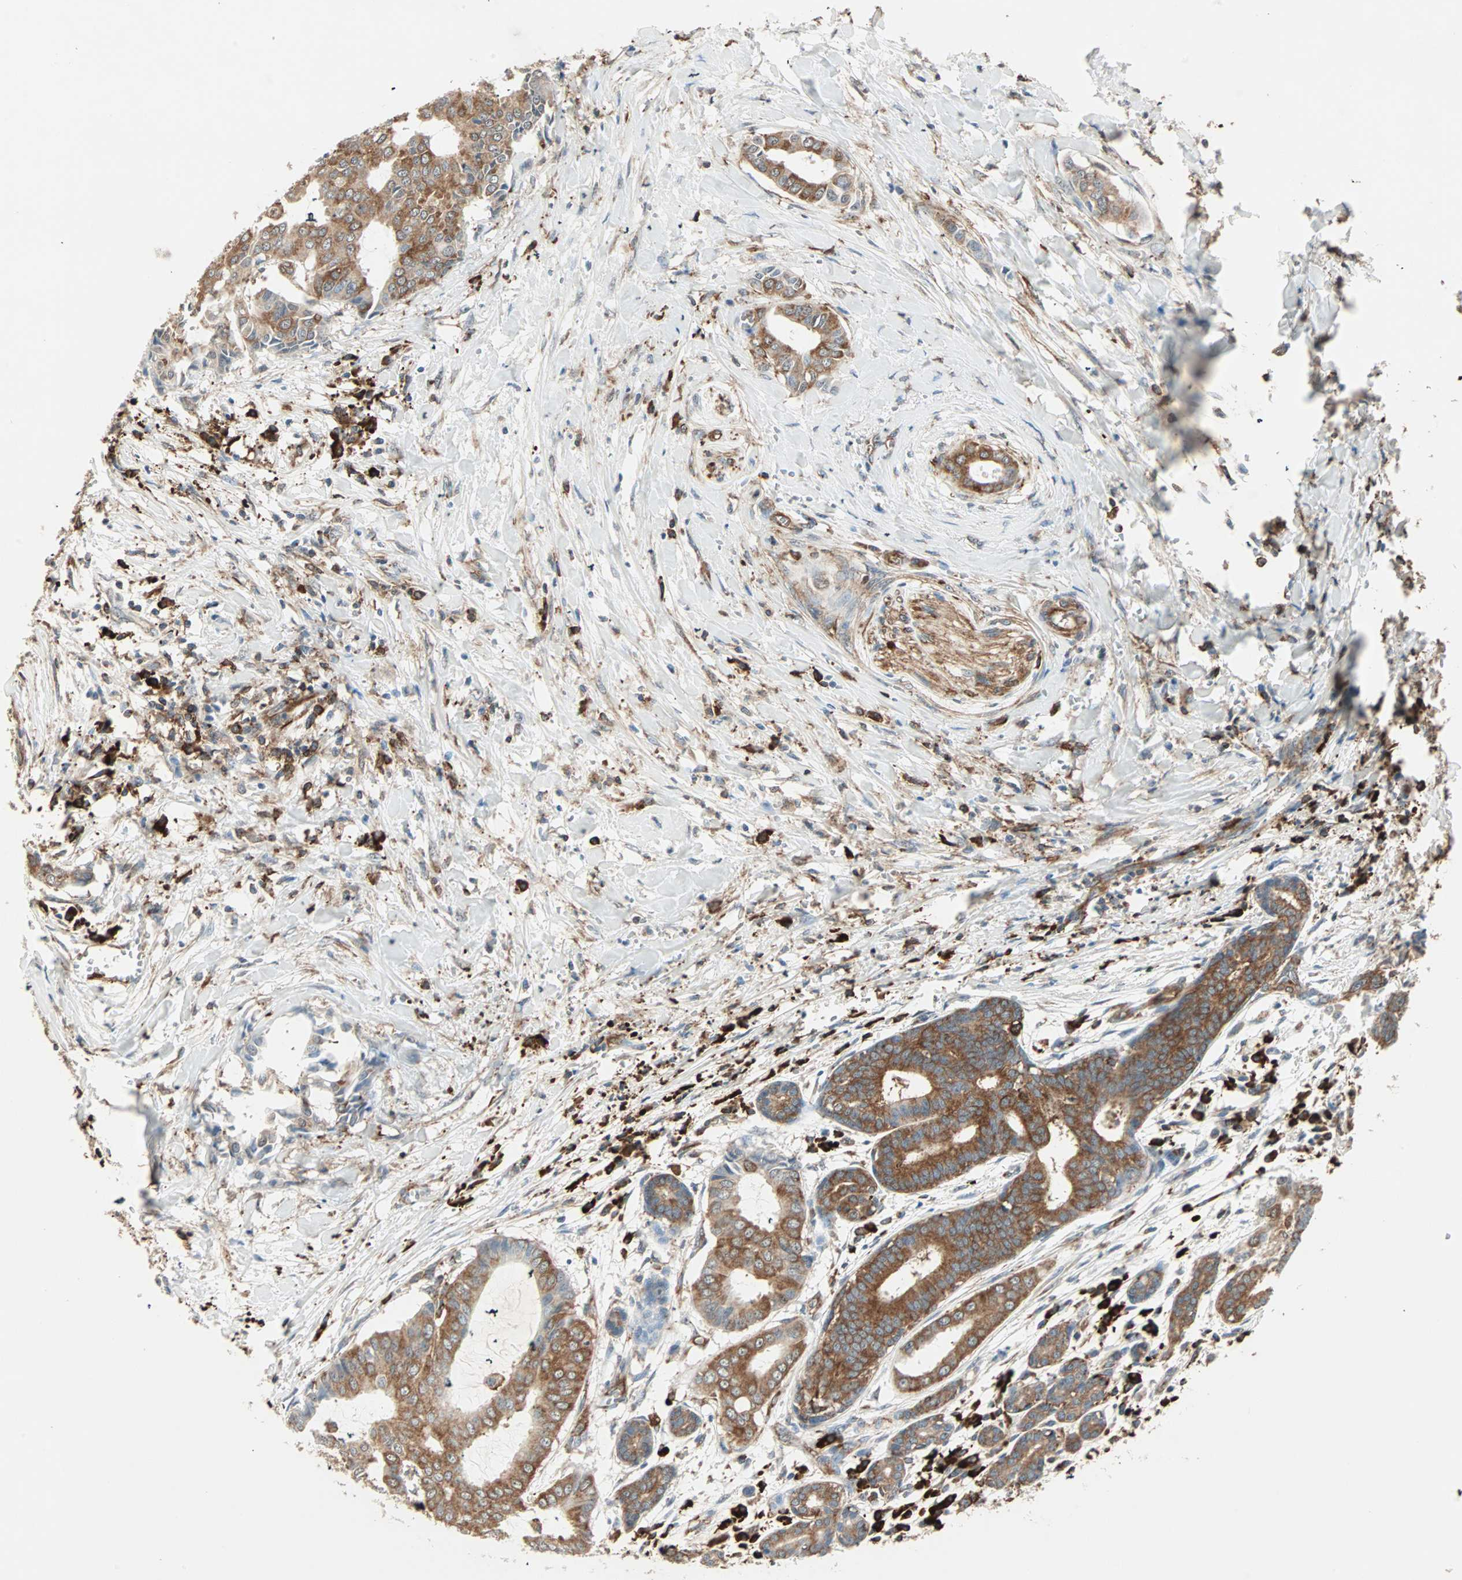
{"staining": {"intensity": "strong", "quantity": ">75%", "location": "cytoplasmic/membranous"}, "tissue": "head and neck cancer", "cell_type": "Tumor cells", "image_type": "cancer", "snomed": [{"axis": "morphology", "description": "Adenocarcinoma, NOS"}, {"axis": "topography", "description": "Salivary gland"}, {"axis": "topography", "description": "Head-Neck"}], "caption": "Adenocarcinoma (head and neck) stained with a brown dye displays strong cytoplasmic/membranous positive expression in approximately >75% of tumor cells.", "gene": "MMP3", "patient": {"sex": "female", "age": 59}}